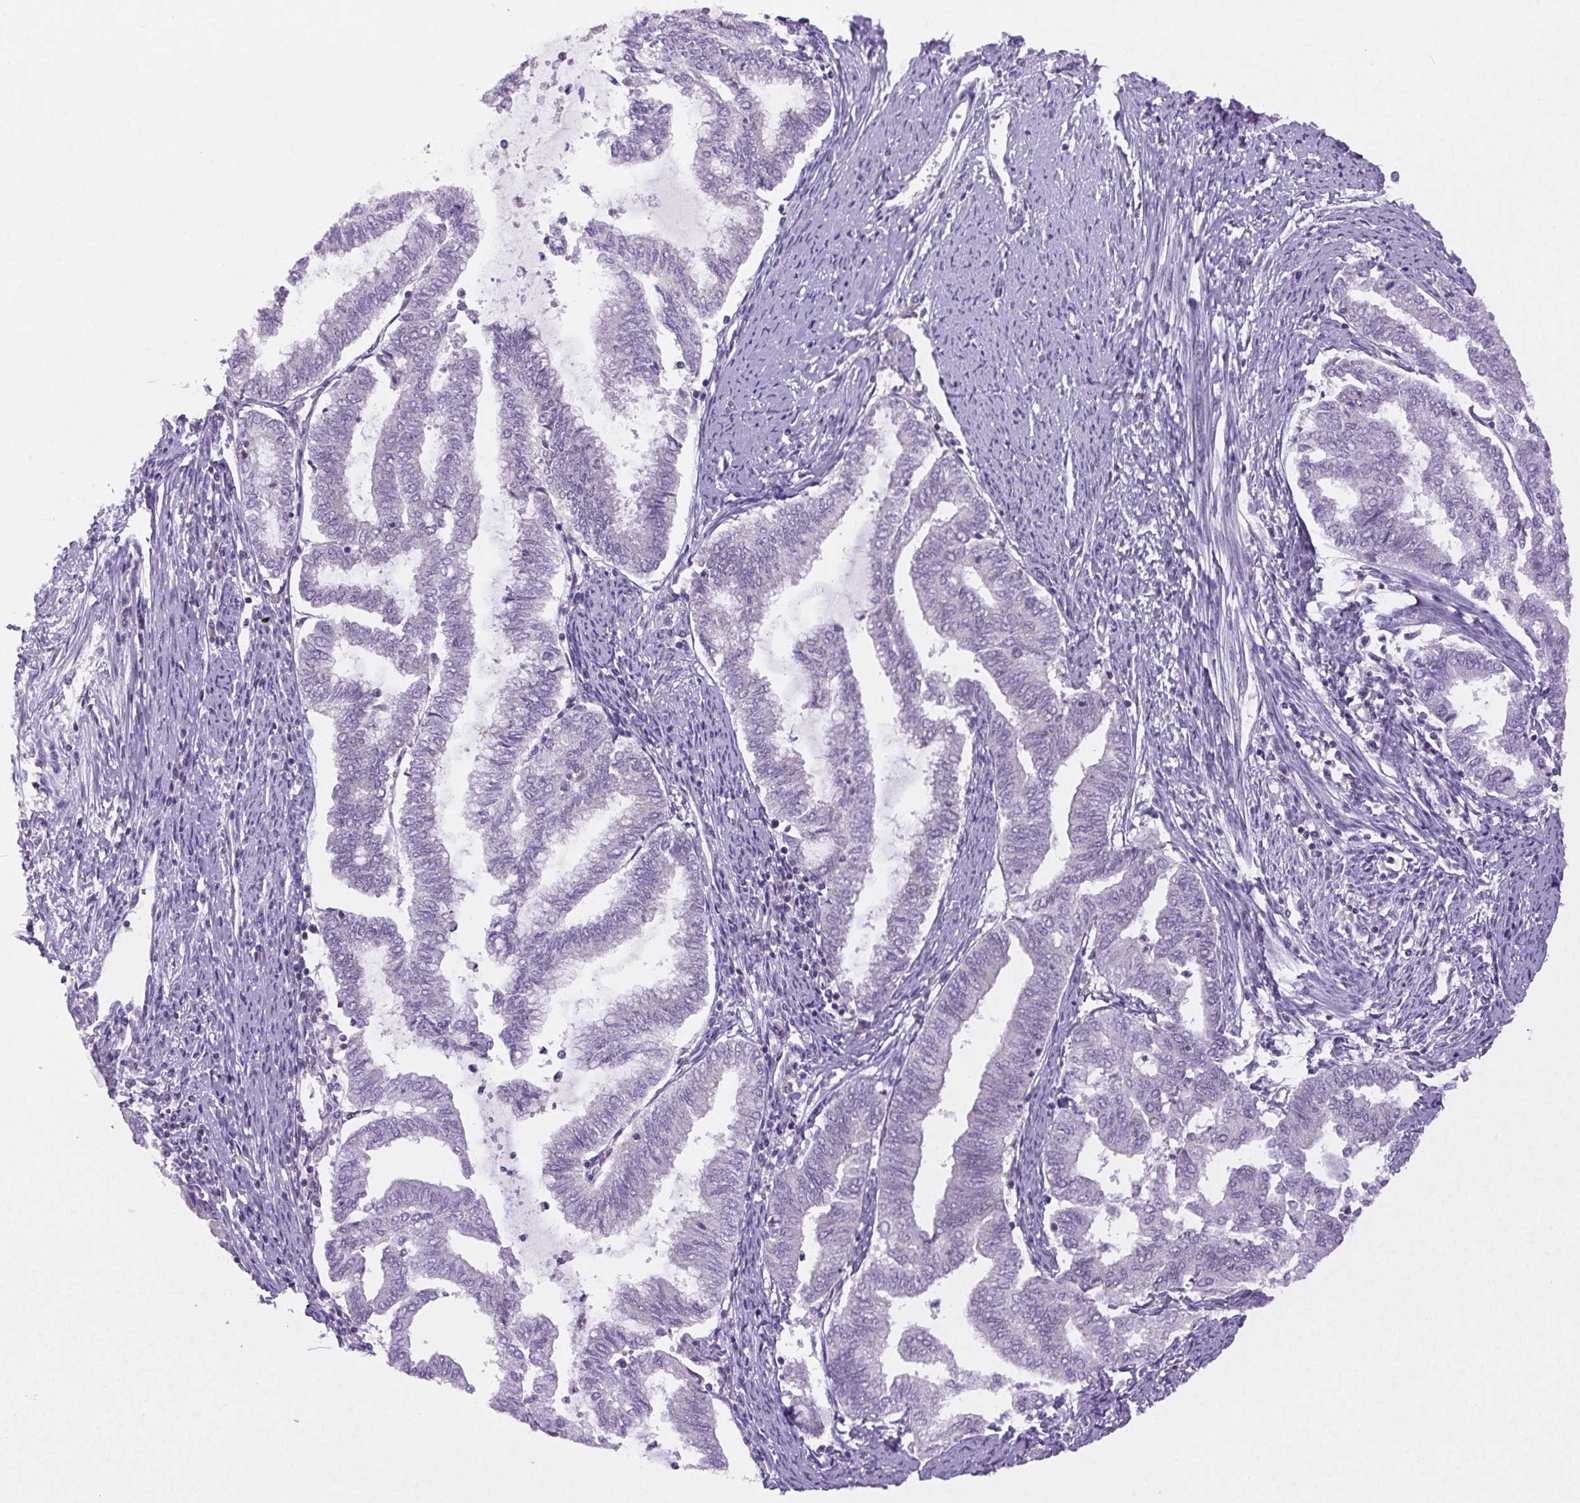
{"staining": {"intensity": "negative", "quantity": "none", "location": "none"}, "tissue": "endometrial cancer", "cell_type": "Tumor cells", "image_type": "cancer", "snomed": [{"axis": "morphology", "description": "Adenocarcinoma, NOS"}, {"axis": "topography", "description": "Endometrium"}], "caption": "Histopathology image shows no protein staining in tumor cells of adenocarcinoma (endometrial) tissue. (DAB (3,3'-diaminobenzidine) immunohistochemistry, high magnification).", "gene": "MINK1", "patient": {"sex": "female", "age": 79}}